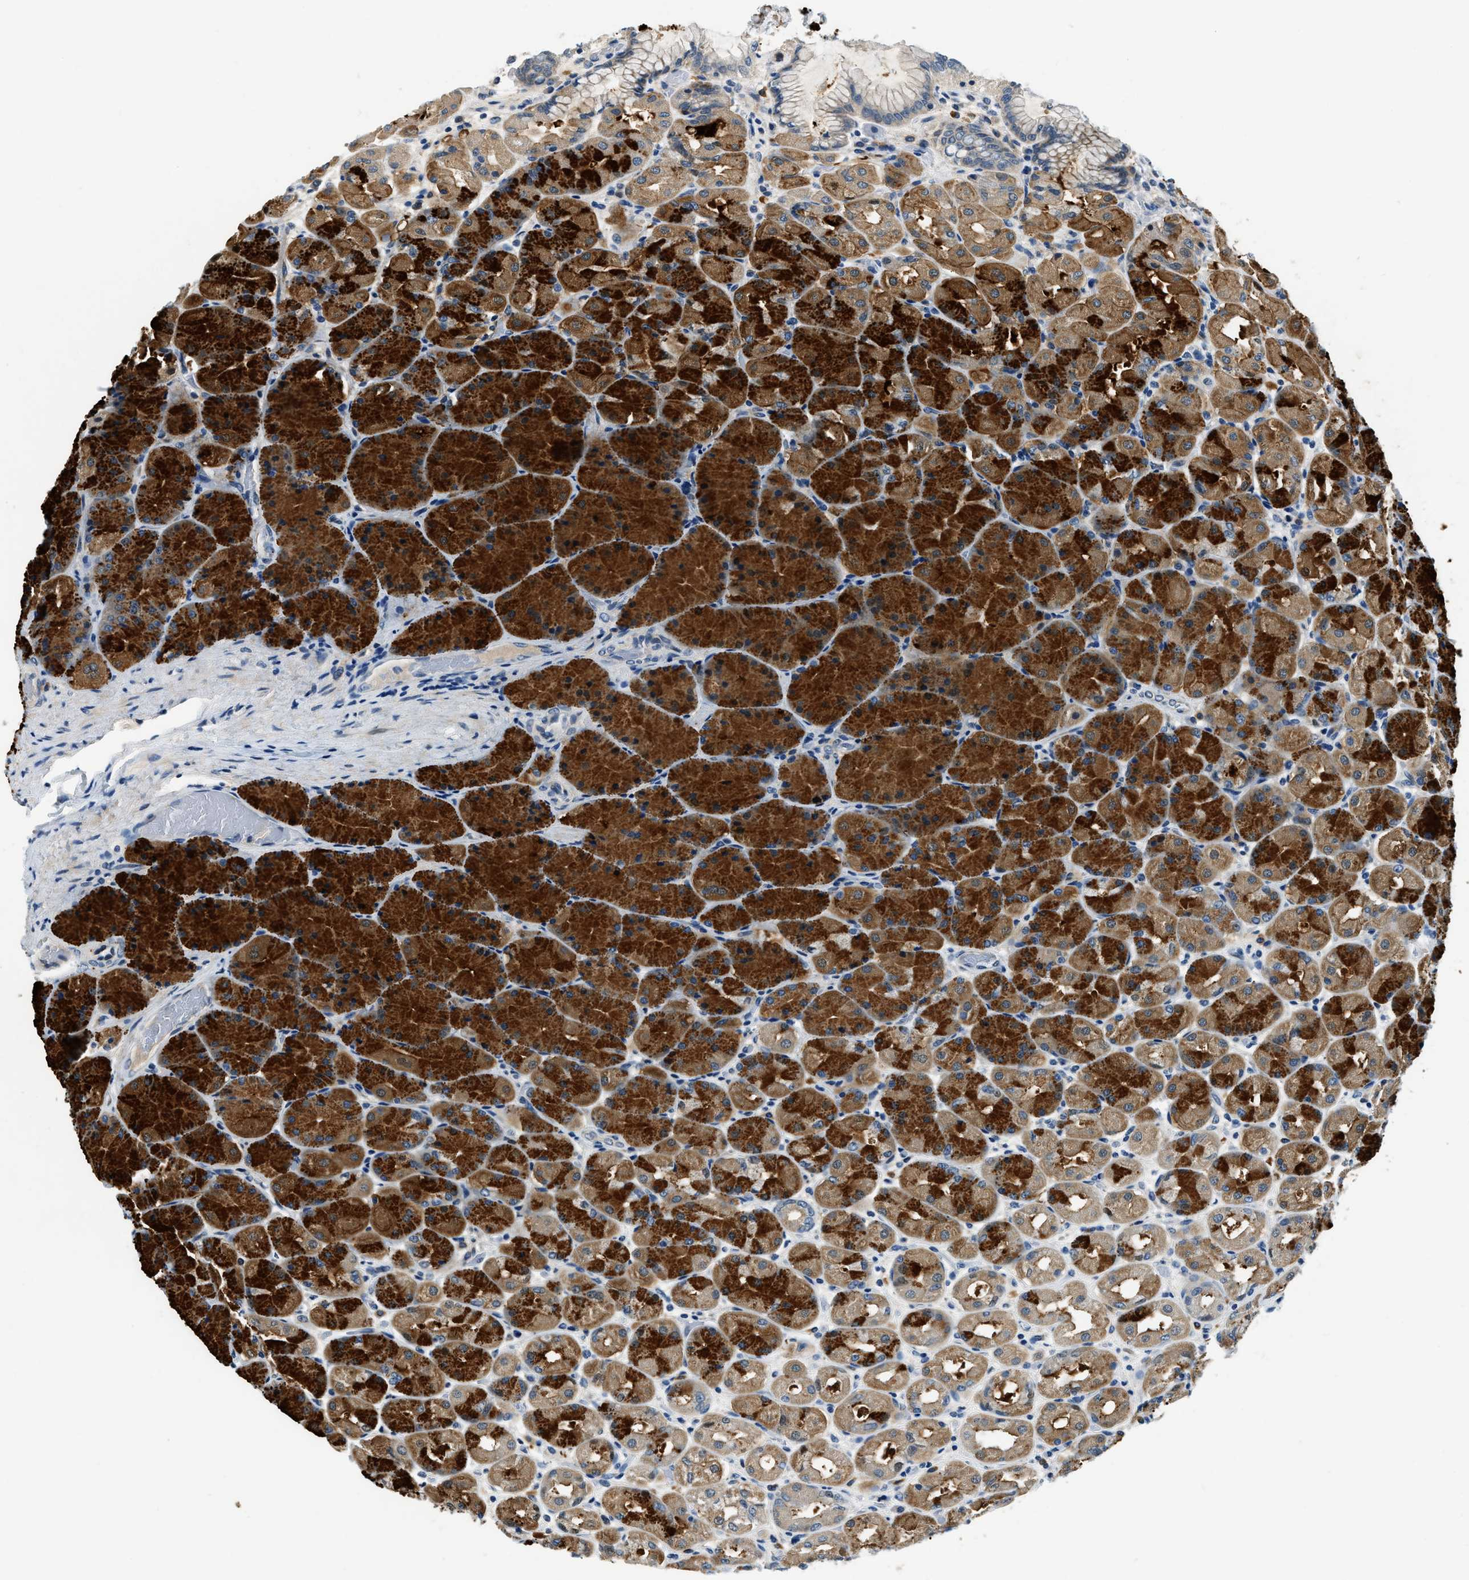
{"staining": {"intensity": "strong", "quantity": "25%-75%", "location": "cytoplasmic/membranous"}, "tissue": "stomach", "cell_type": "Glandular cells", "image_type": "normal", "snomed": [{"axis": "morphology", "description": "Normal tissue, NOS"}, {"axis": "topography", "description": "Stomach, upper"}], "caption": "High-magnification brightfield microscopy of unremarkable stomach stained with DAB (3,3'-diaminobenzidine) (brown) and counterstained with hematoxylin (blue). glandular cells exhibit strong cytoplasmic/membranous staining is present in about25%-75% of cells. Nuclei are stained in blue.", "gene": "YAE1", "patient": {"sex": "female", "age": 56}}